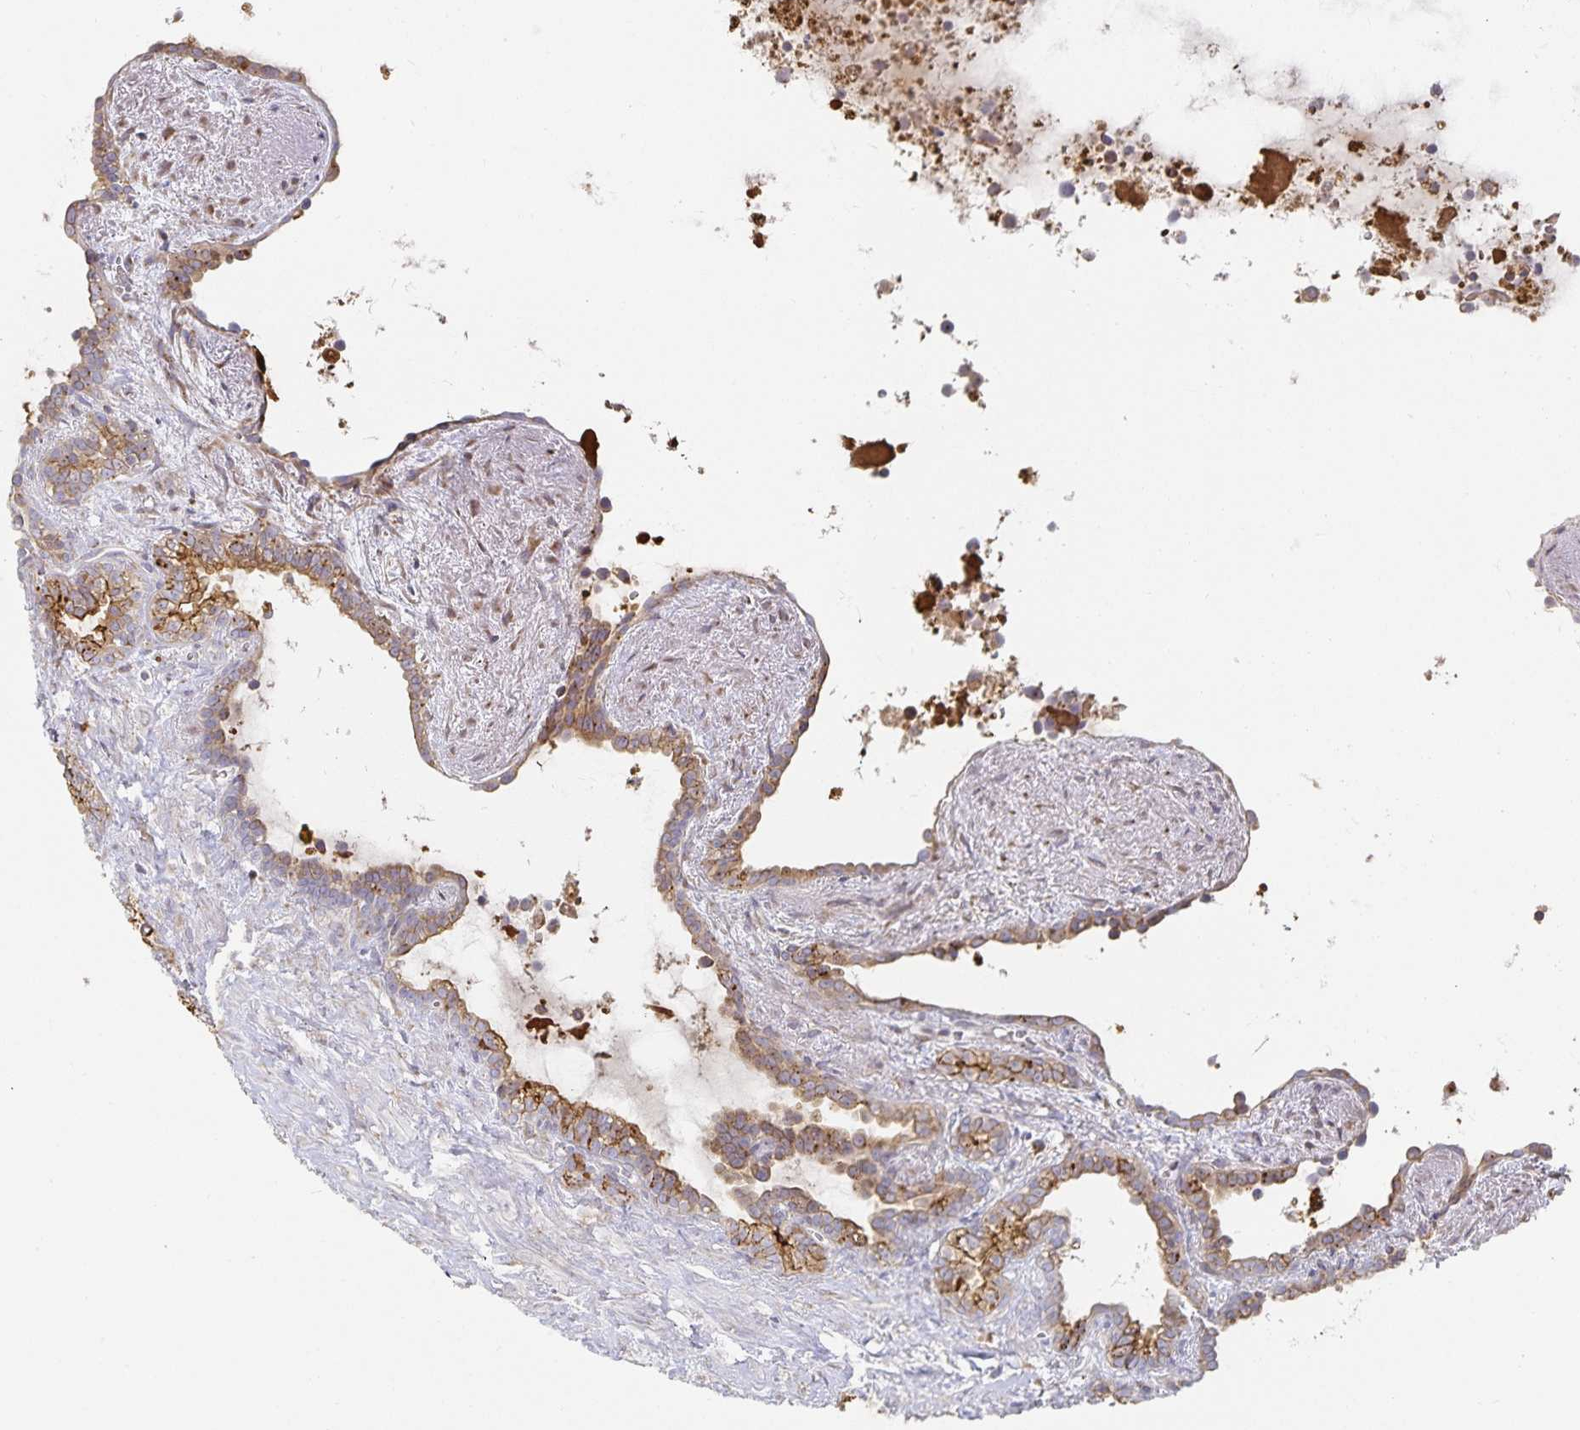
{"staining": {"intensity": "strong", "quantity": "25%-75%", "location": "cytoplasmic/membranous"}, "tissue": "seminal vesicle", "cell_type": "Glandular cells", "image_type": "normal", "snomed": [{"axis": "morphology", "description": "Normal tissue, NOS"}, {"axis": "topography", "description": "Seminal veicle"}], "caption": "Immunohistochemistry (IHC) image of unremarkable human seminal vesicle stained for a protein (brown), which displays high levels of strong cytoplasmic/membranous expression in about 25%-75% of glandular cells.", "gene": "NOMO1", "patient": {"sex": "male", "age": 76}}